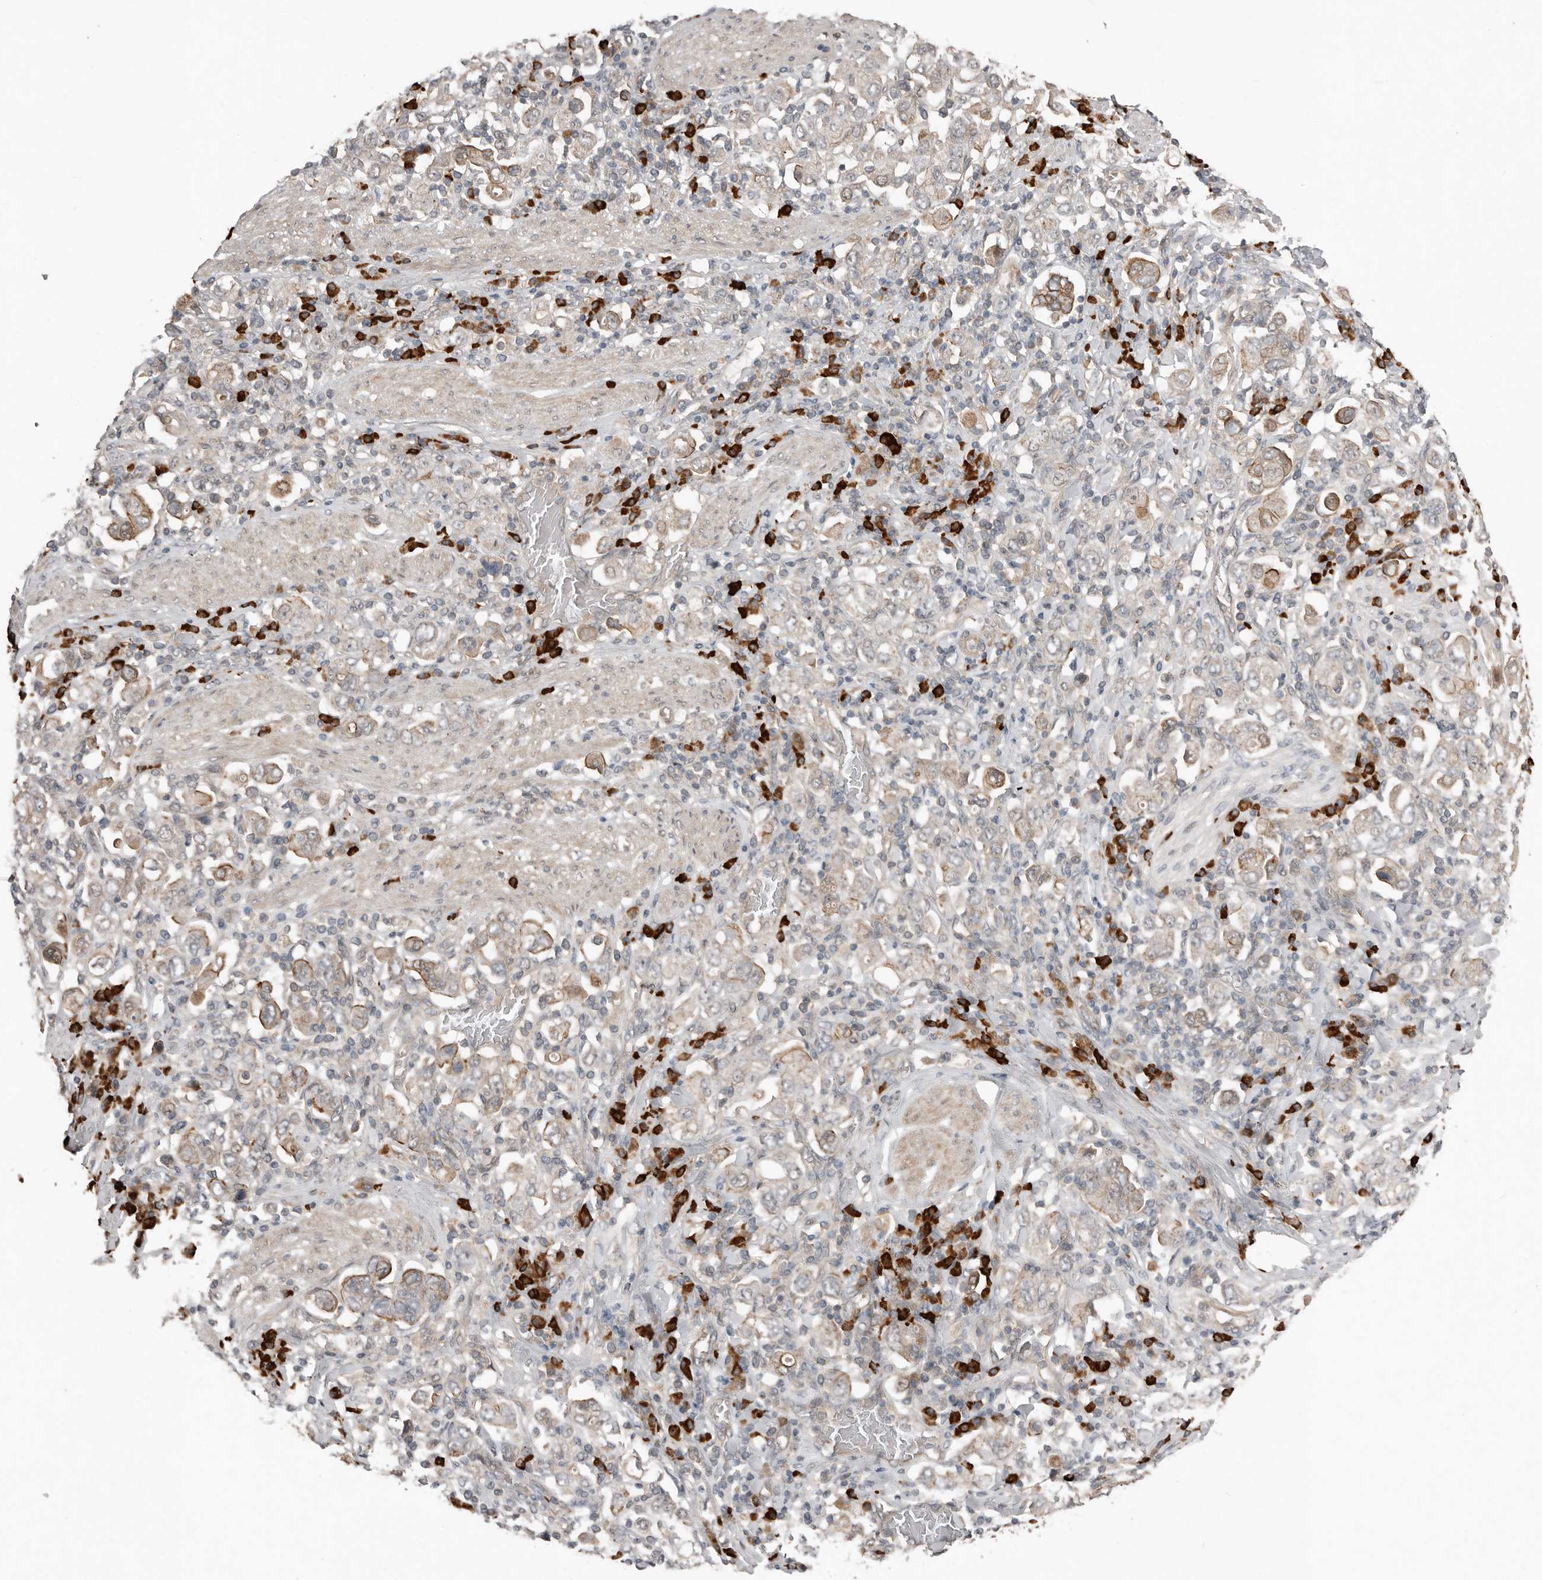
{"staining": {"intensity": "moderate", "quantity": "<25%", "location": "cytoplasmic/membranous"}, "tissue": "stomach cancer", "cell_type": "Tumor cells", "image_type": "cancer", "snomed": [{"axis": "morphology", "description": "Adenocarcinoma, NOS"}, {"axis": "topography", "description": "Stomach, upper"}], "caption": "Stomach cancer (adenocarcinoma) tissue reveals moderate cytoplasmic/membranous staining in approximately <25% of tumor cells, visualized by immunohistochemistry.", "gene": "TEAD3", "patient": {"sex": "male", "age": 62}}